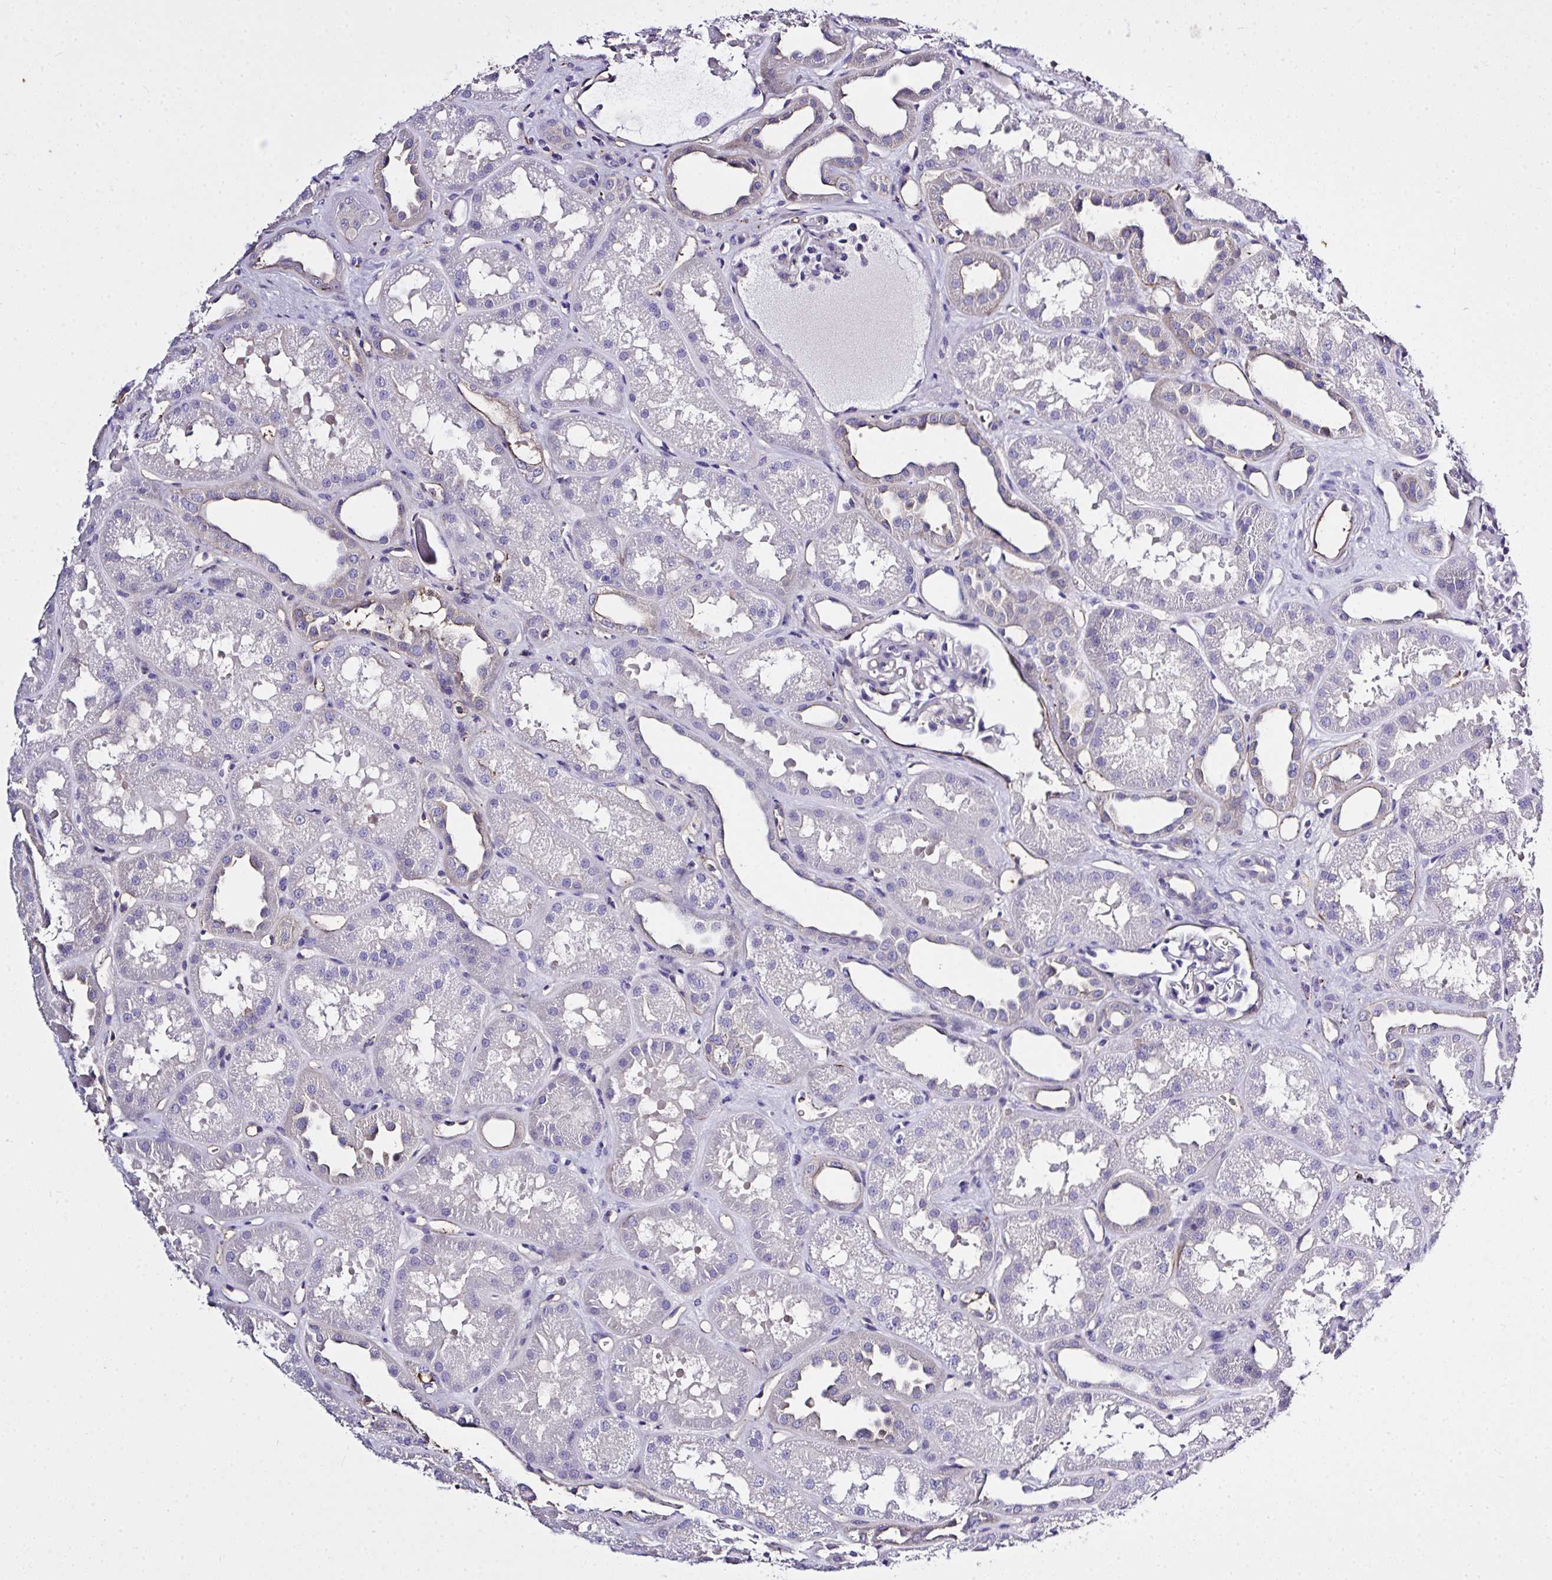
{"staining": {"intensity": "negative", "quantity": "none", "location": "none"}, "tissue": "kidney", "cell_type": "Cells in glomeruli", "image_type": "normal", "snomed": [{"axis": "morphology", "description": "Normal tissue, NOS"}, {"axis": "topography", "description": "Kidney"}], "caption": "Unremarkable kidney was stained to show a protein in brown. There is no significant expression in cells in glomeruli. The staining is performed using DAB brown chromogen with nuclei counter-stained in using hematoxylin.", "gene": "ZNF813", "patient": {"sex": "male", "age": 61}}